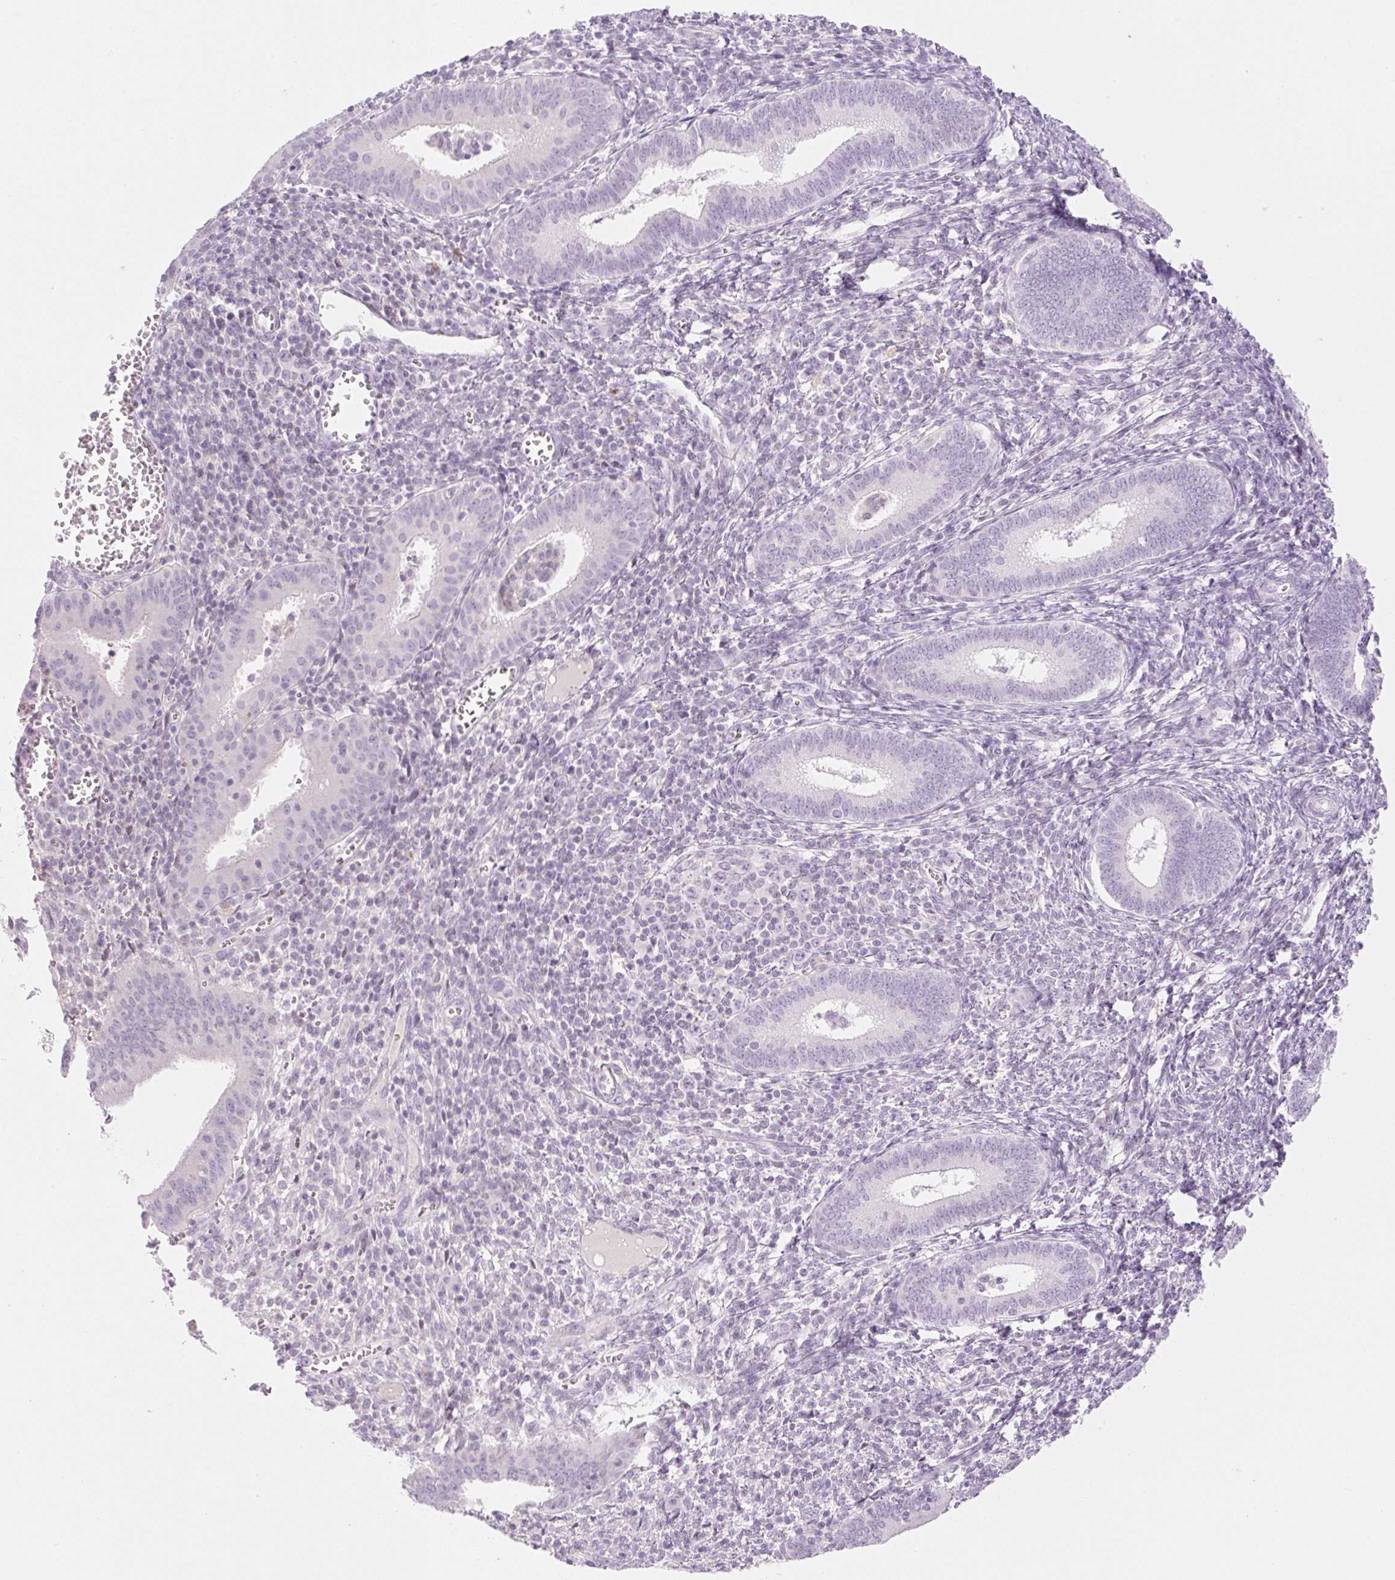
{"staining": {"intensity": "negative", "quantity": "none", "location": "none"}, "tissue": "endometrium", "cell_type": "Cells in endometrial stroma", "image_type": "normal", "snomed": [{"axis": "morphology", "description": "Normal tissue, NOS"}, {"axis": "topography", "description": "Endometrium"}], "caption": "High power microscopy photomicrograph of an IHC micrograph of normal endometrium, revealing no significant staining in cells in endometrial stroma.", "gene": "TBX15", "patient": {"sex": "female", "age": 41}}